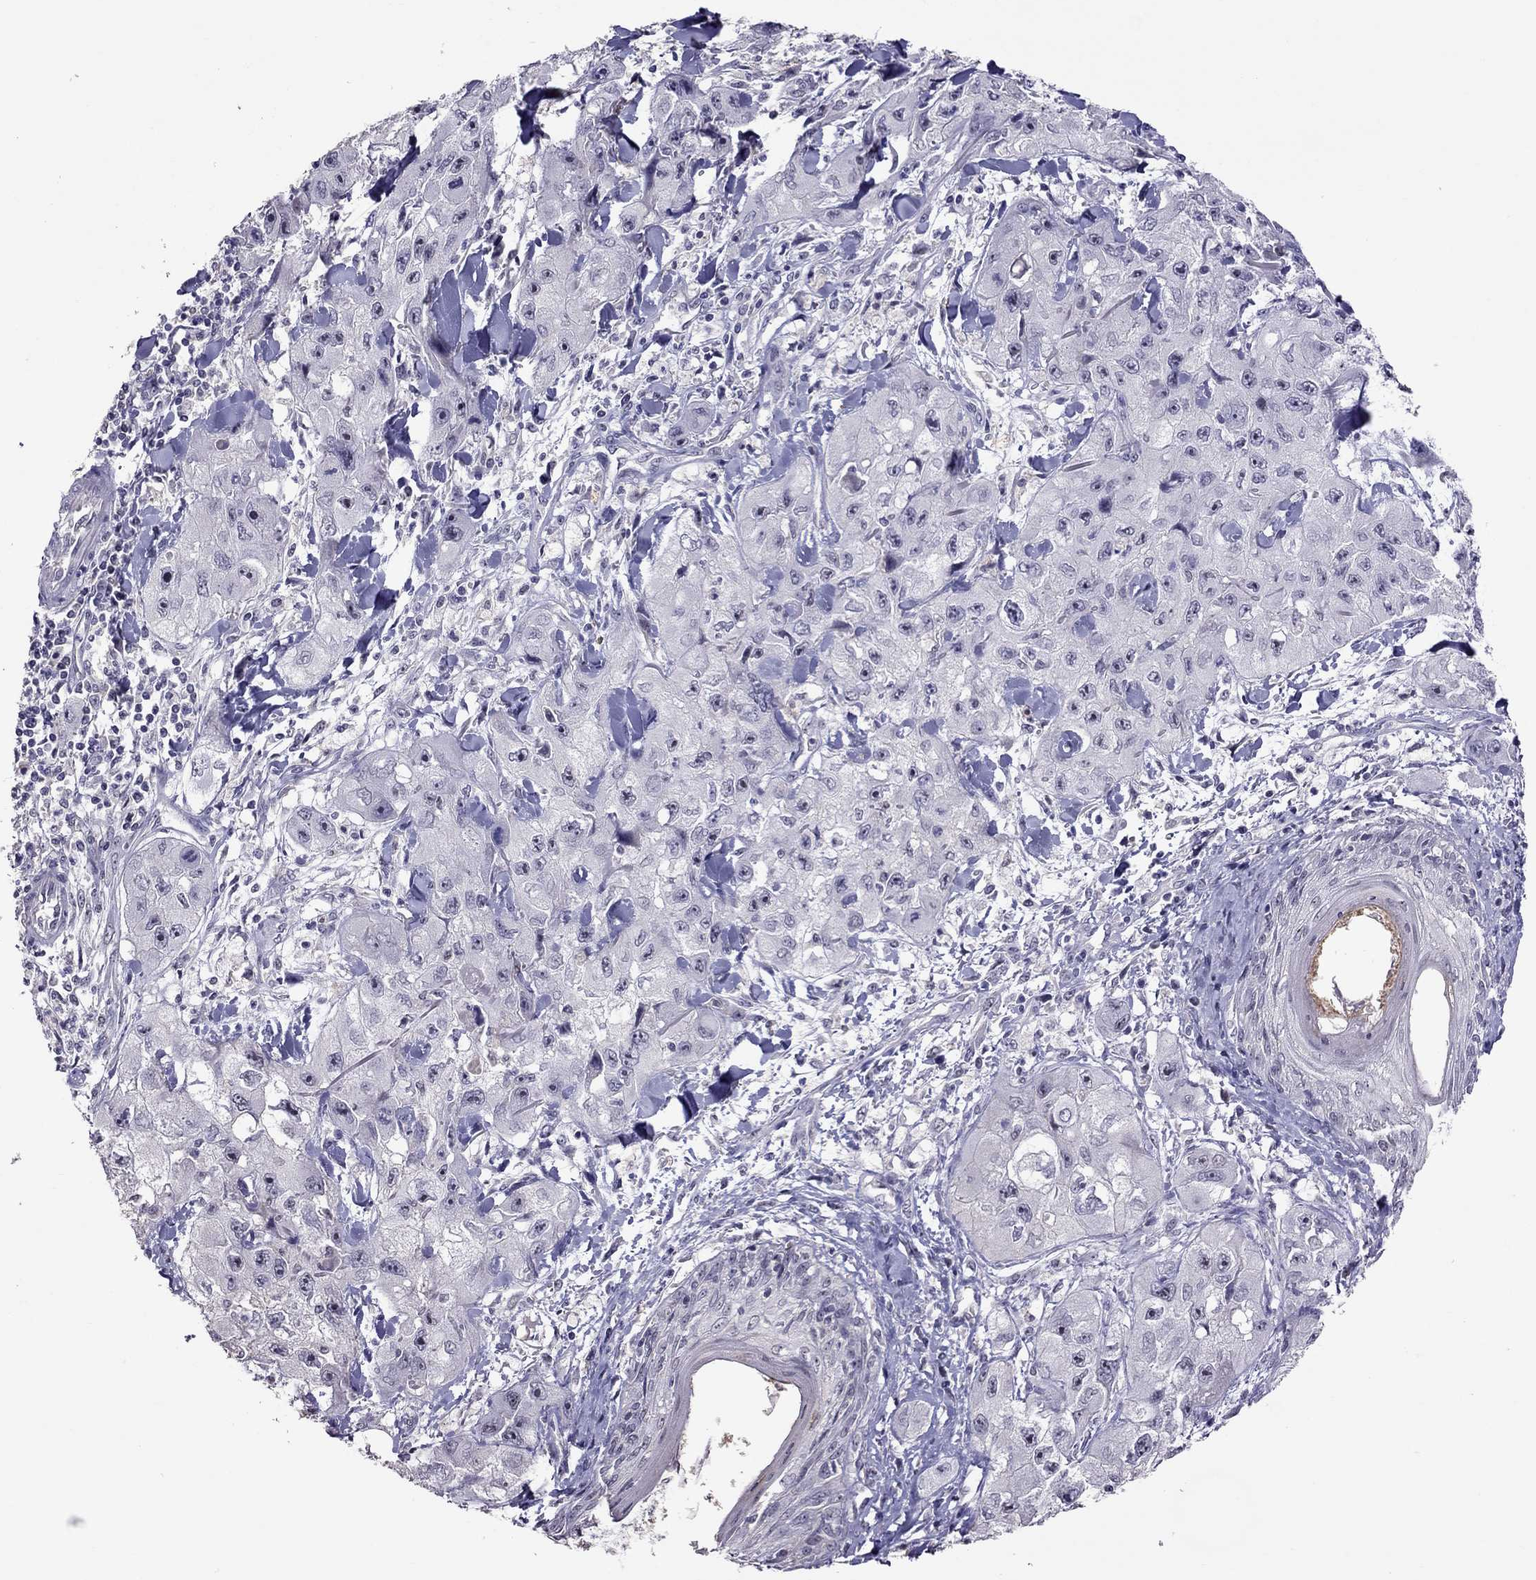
{"staining": {"intensity": "negative", "quantity": "none", "location": "none"}, "tissue": "skin cancer", "cell_type": "Tumor cells", "image_type": "cancer", "snomed": [{"axis": "morphology", "description": "Squamous cell carcinoma, NOS"}, {"axis": "topography", "description": "Skin"}, {"axis": "topography", "description": "Subcutis"}], "caption": "A micrograph of skin cancer stained for a protein reveals no brown staining in tumor cells. Nuclei are stained in blue.", "gene": "LRRC46", "patient": {"sex": "male", "age": 73}}